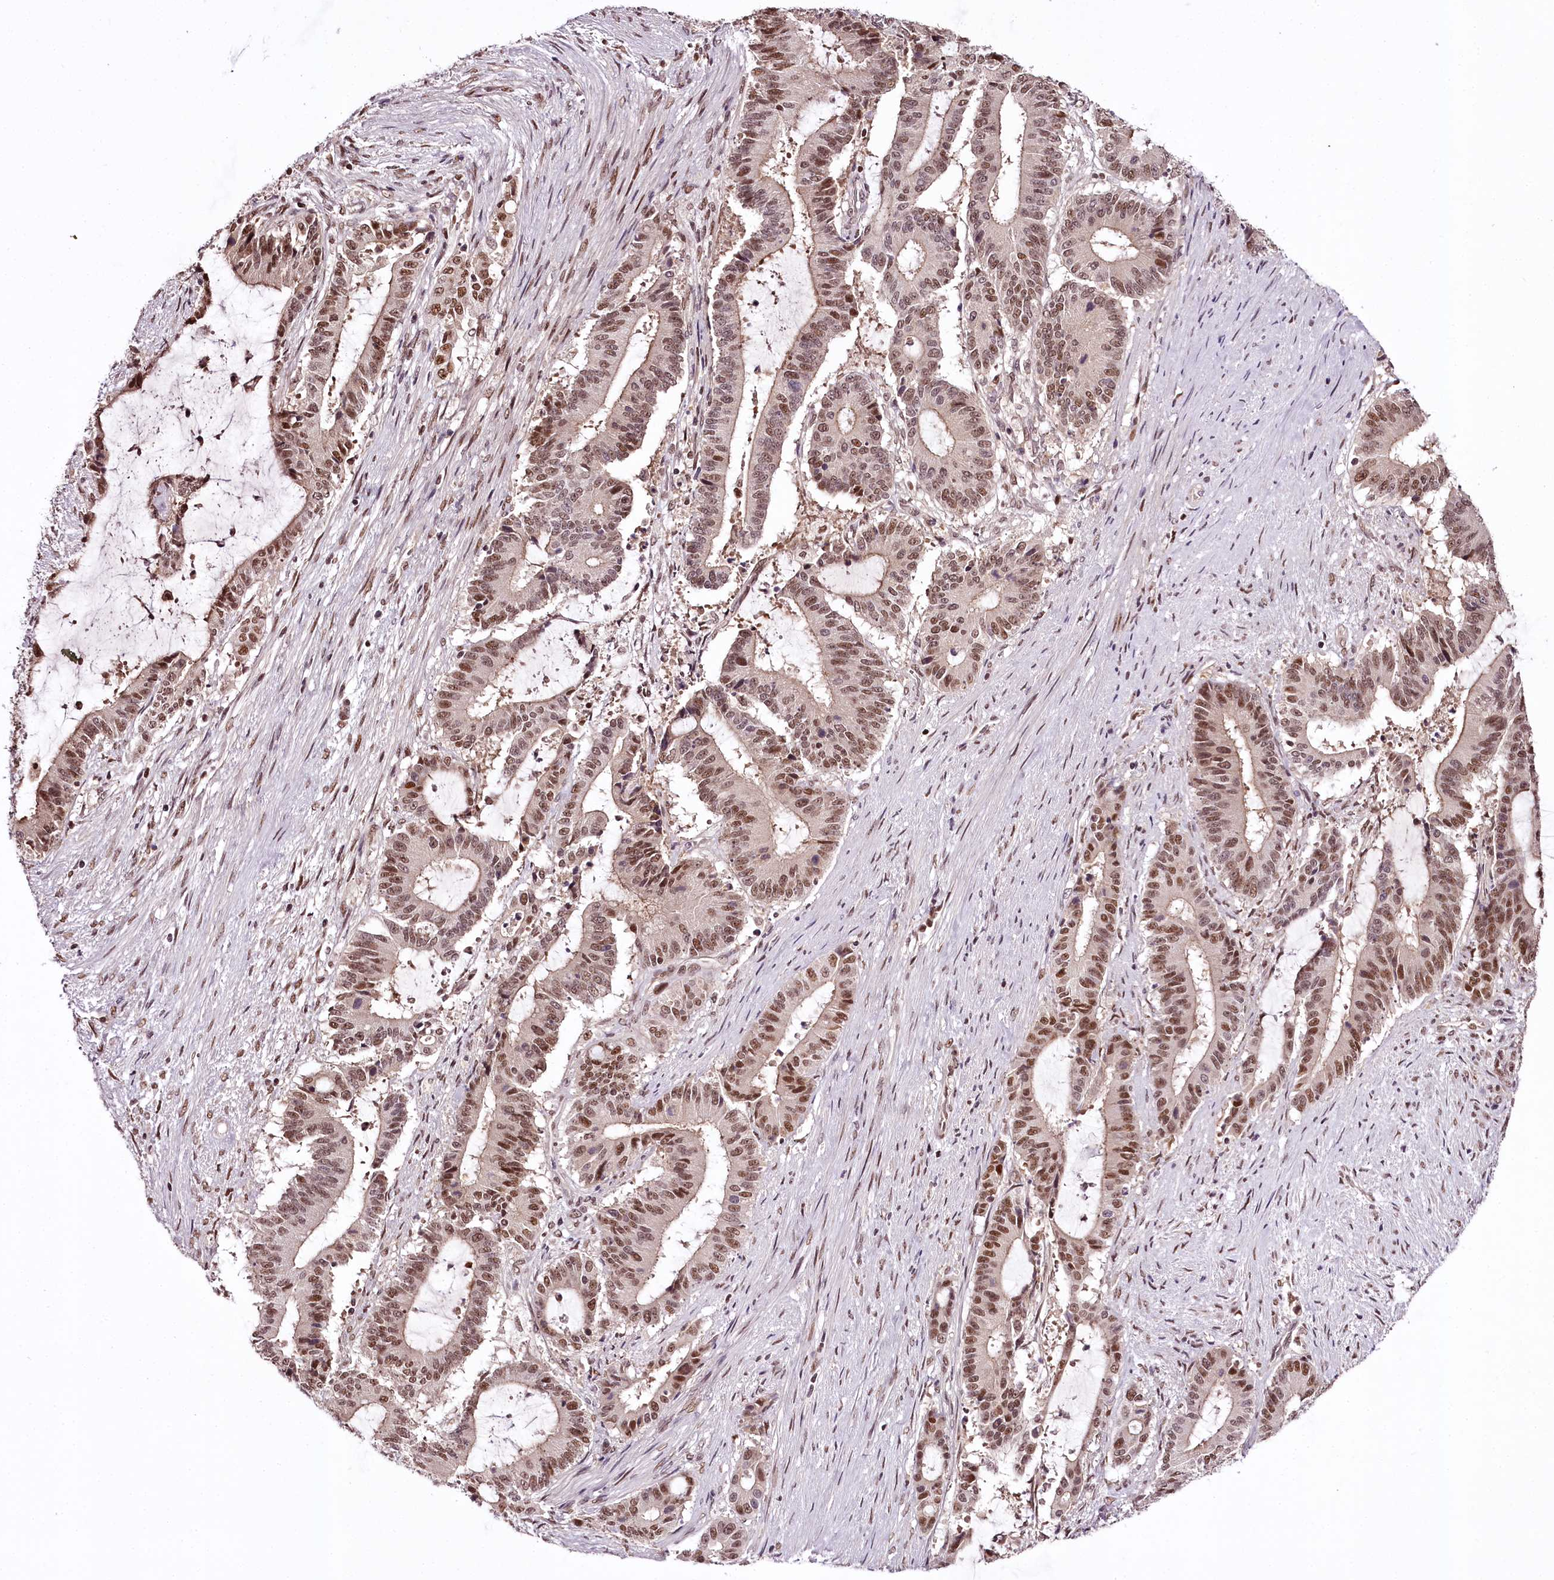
{"staining": {"intensity": "moderate", "quantity": ">75%", "location": "nuclear"}, "tissue": "liver cancer", "cell_type": "Tumor cells", "image_type": "cancer", "snomed": [{"axis": "morphology", "description": "Normal tissue, NOS"}, {"axis": "morphology", "description": "Cholangiocarcinoma"}, {"axis": "topography", "description": "Liver"}, {"axis": "topography", "description": "Peripheral nerve tissue"}], "caption": "Moderate nuclear positivity is present in approximately >75% of tumor cells in liver cancer.", "gene": "TTC33", "patient": {"sex": "female", "age": 73}}